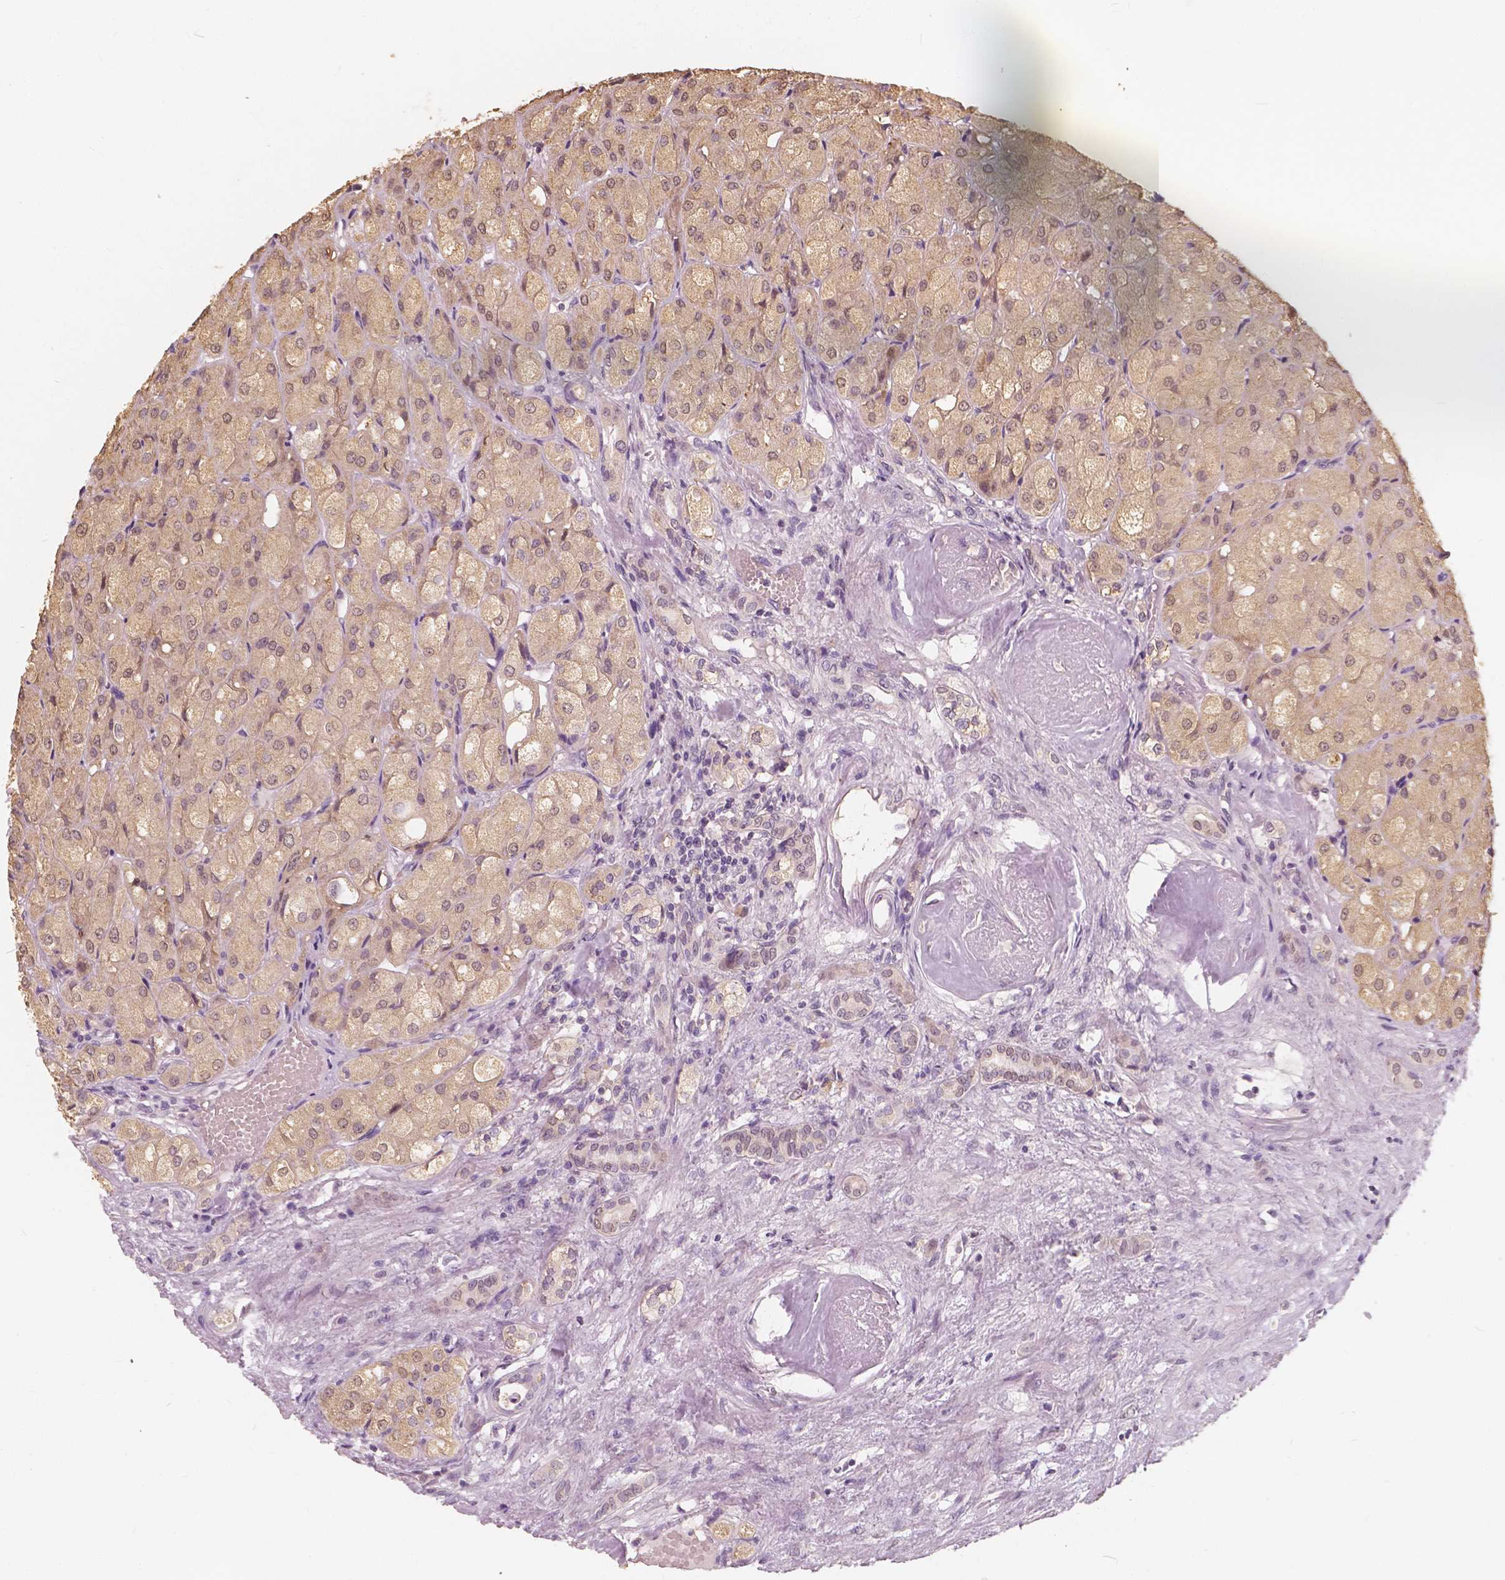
{"staining": {"intensity": "weak", "quantity": "25%-75%", "location": "cytoplasmic/membranous,nuclear"}, "tissue": "renal cancer", "cell_type": "Tumor cells", "image_type": "cancer", "snomed": [{"axis": "morphology", "description": "Adenocarcinoma, NOS"}, {"axis": "topography", "description": "Kidney"}], "caption": "This is a photomicrograph of IHC staining of renal cancer, which shows weak positivity in the cytoplasmic/membranous and nuclear of tumor cells.", "gene": "SAT2", "patient": {"sex": "male", "age": 72}}